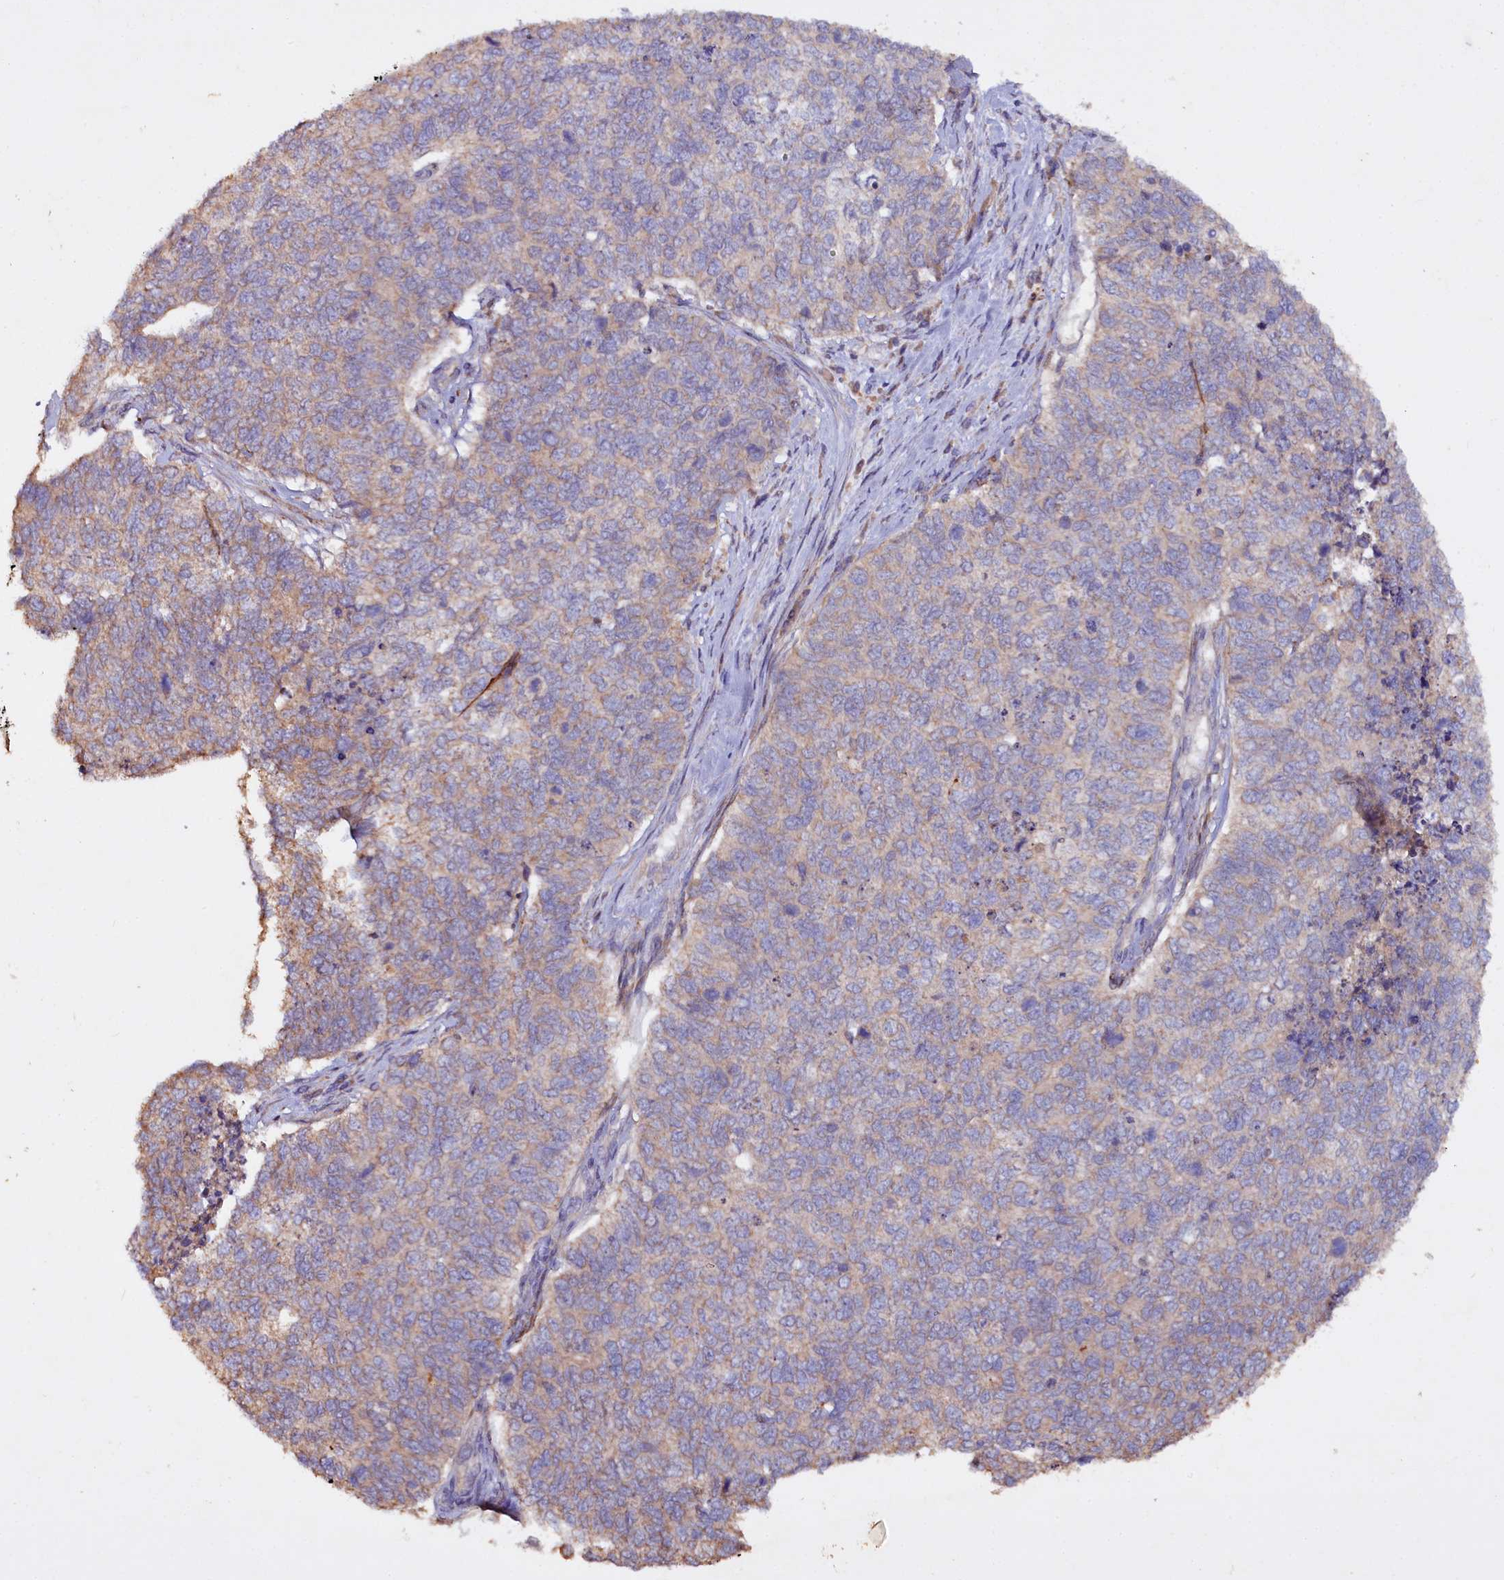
{"staining": {"intensity": "weak", "quantity": "<25%", "location": "cytoplasmic/membranous"}, "tissue": "cervical cancer", "cell_type": "Tumor cells", "image_type": "cancer", "snomed": [{"axis": "morphology", "description": "Squamous cell carcinoma, NOS"}, {"axis": "topography", "description": "Cervix"}], "caption": "A micrograph of cervical cancer stained for a protein reveals no brown staining in tumor cells.", "gene": "ETFBKMT", "patient": {"sex": "female", "age": 63}}